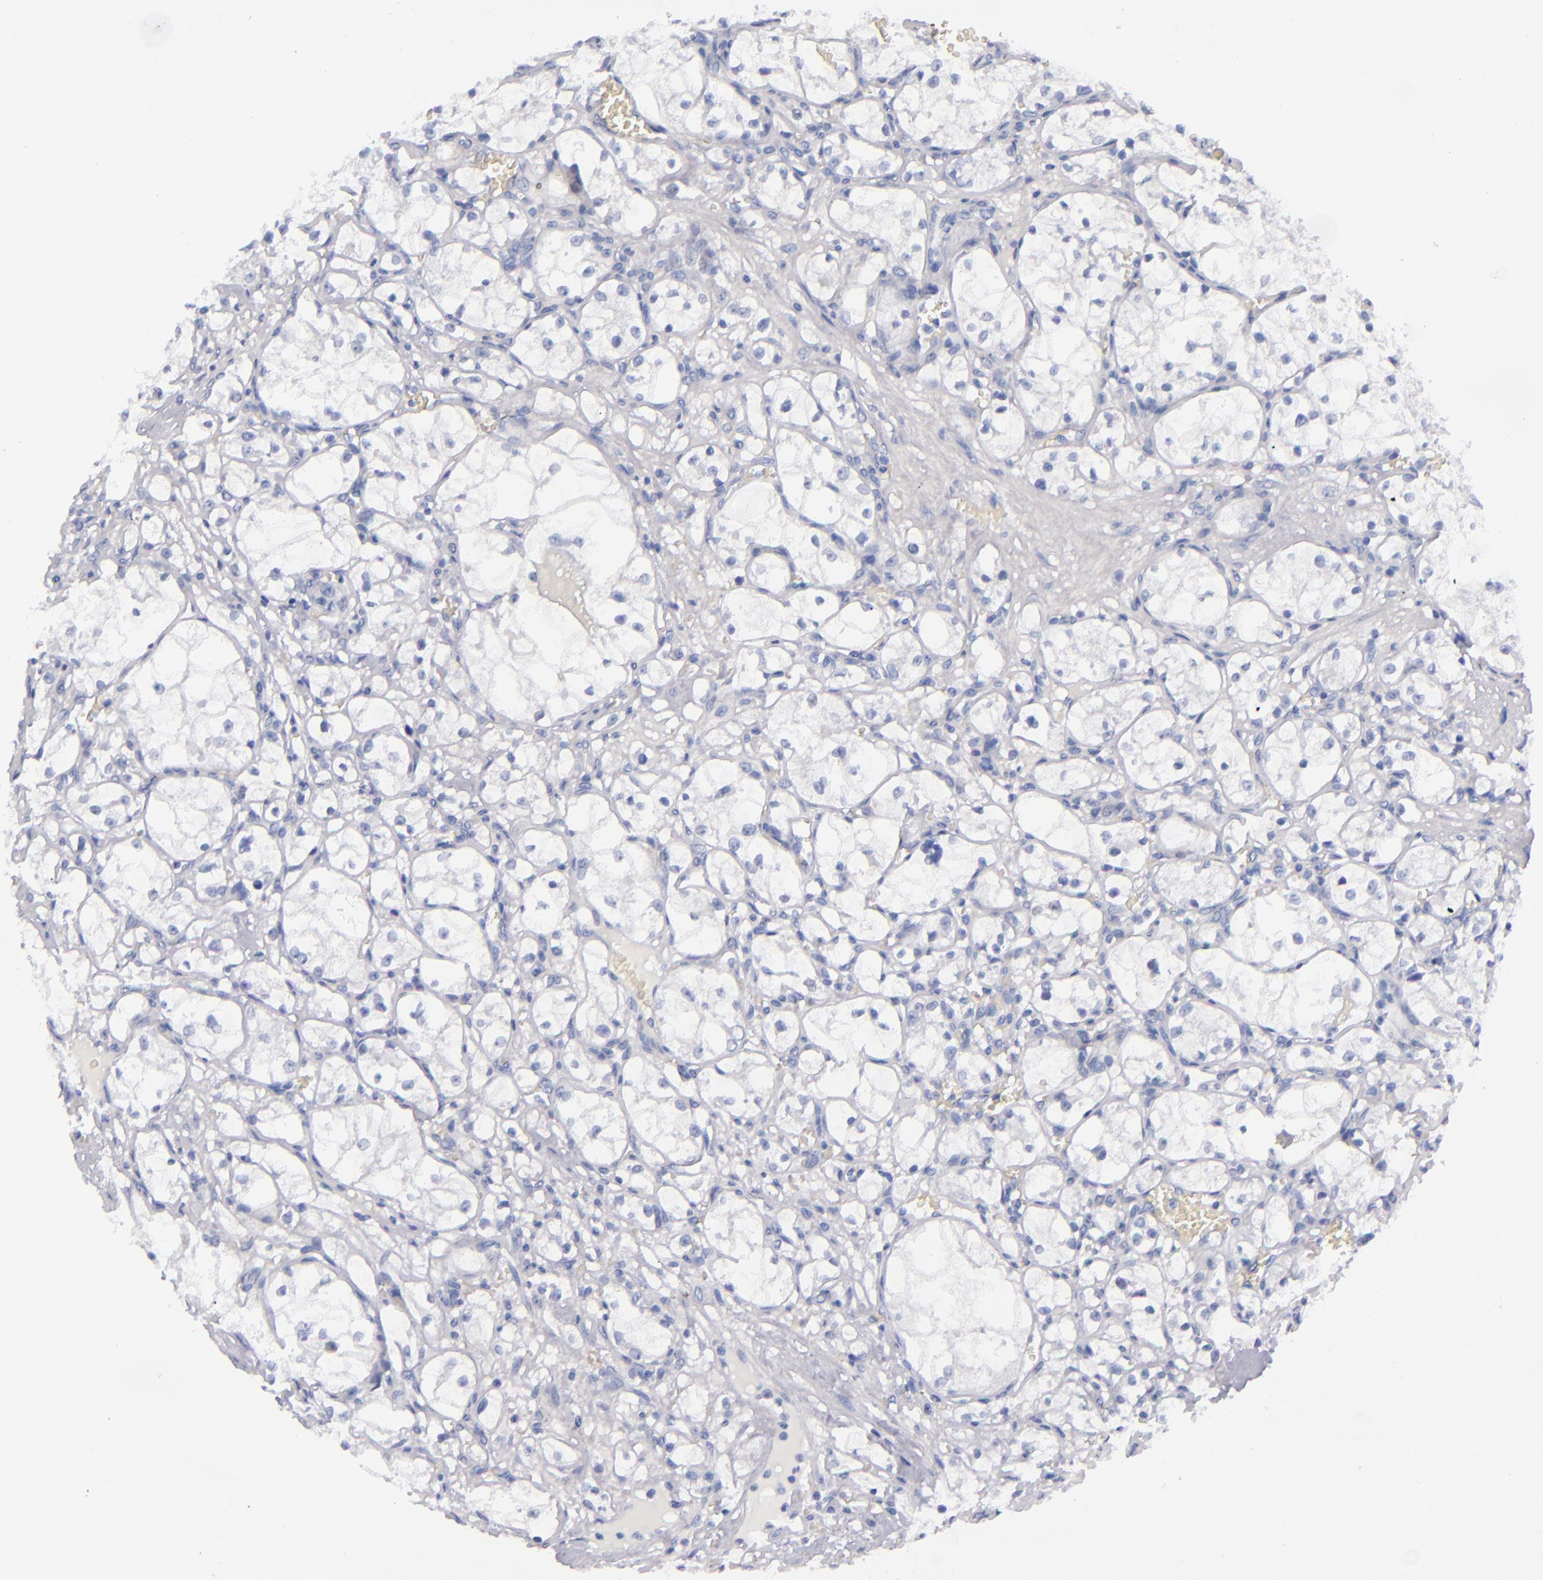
{"staining": {"intensity": "negative", "quantity": "none", "location": "none"}, "tissue": "renal cancer", "cell_type": "Tumor cells", "image_type": "cancer", "snomed": [{"axis": "morphology", "description": "Adenocarcinoma, NOS"}, {"axis": "topography", "description": "Kidney"}], "caption": "Adenocarcinoma (renal) was stained to show a protein in brown. There is no significant staining in tumor cells.", "gene": "MCM7", "patient": {"sex": "male", "age": 61}}